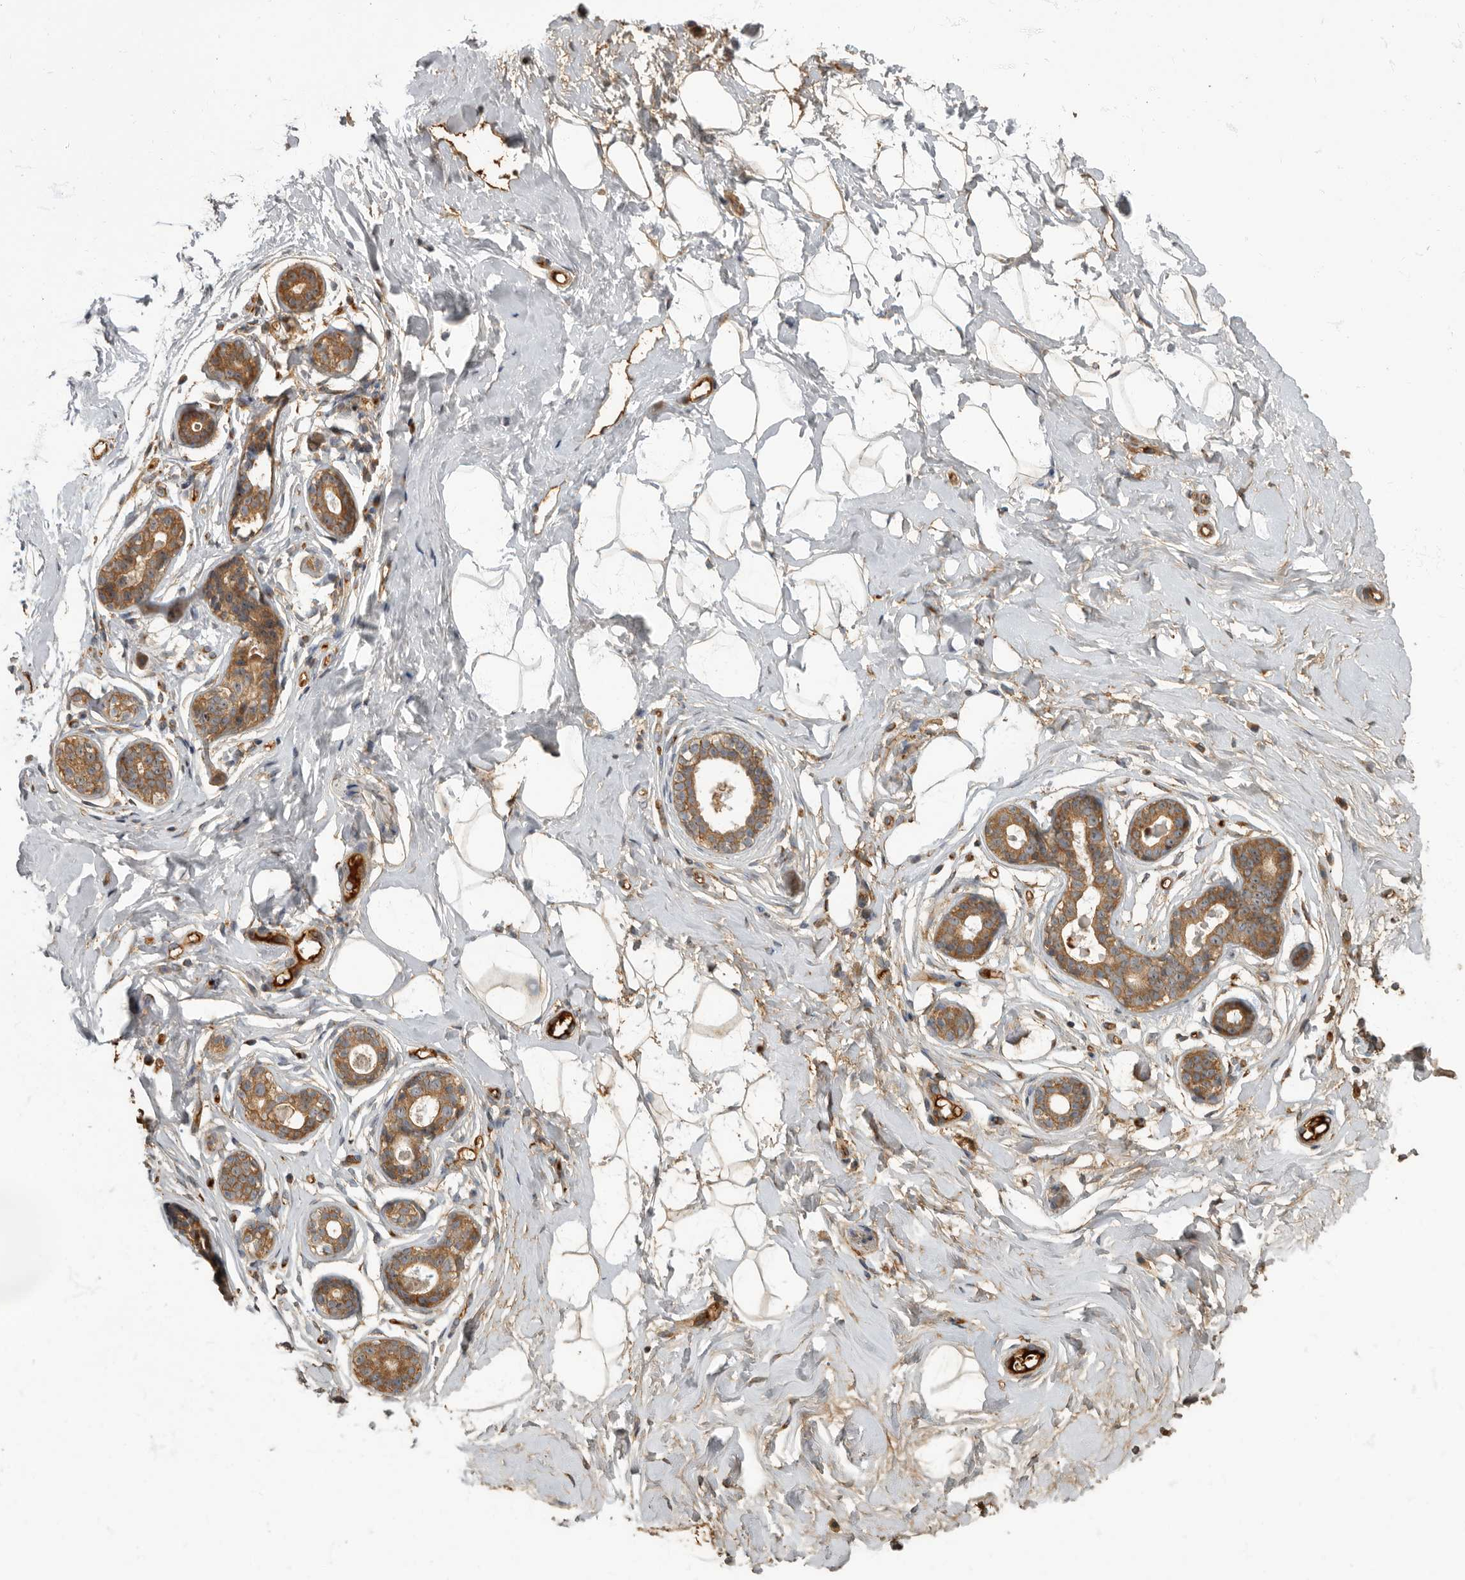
{"staining": {"intensity": "negative", "quantity": "none", "location": "none"}, "tissue": "breast", "cell_type": "Adipocytes", "image_type": "normal", "snomed": [{"axis": "morphology", "description": "Normal tissue, NOS"}, {"axis": "morphology", "description": "Adenoma, NOS"}, {"axis": "topography", "description": "Breast"}], "caption": "This is a micrograph of immunohistochemistry (IHC) staining of unremarkable breast, which shows no expression in adipocytes.", "gene": "DAAM1", "patient": {"sex": "female", "age": 23}}